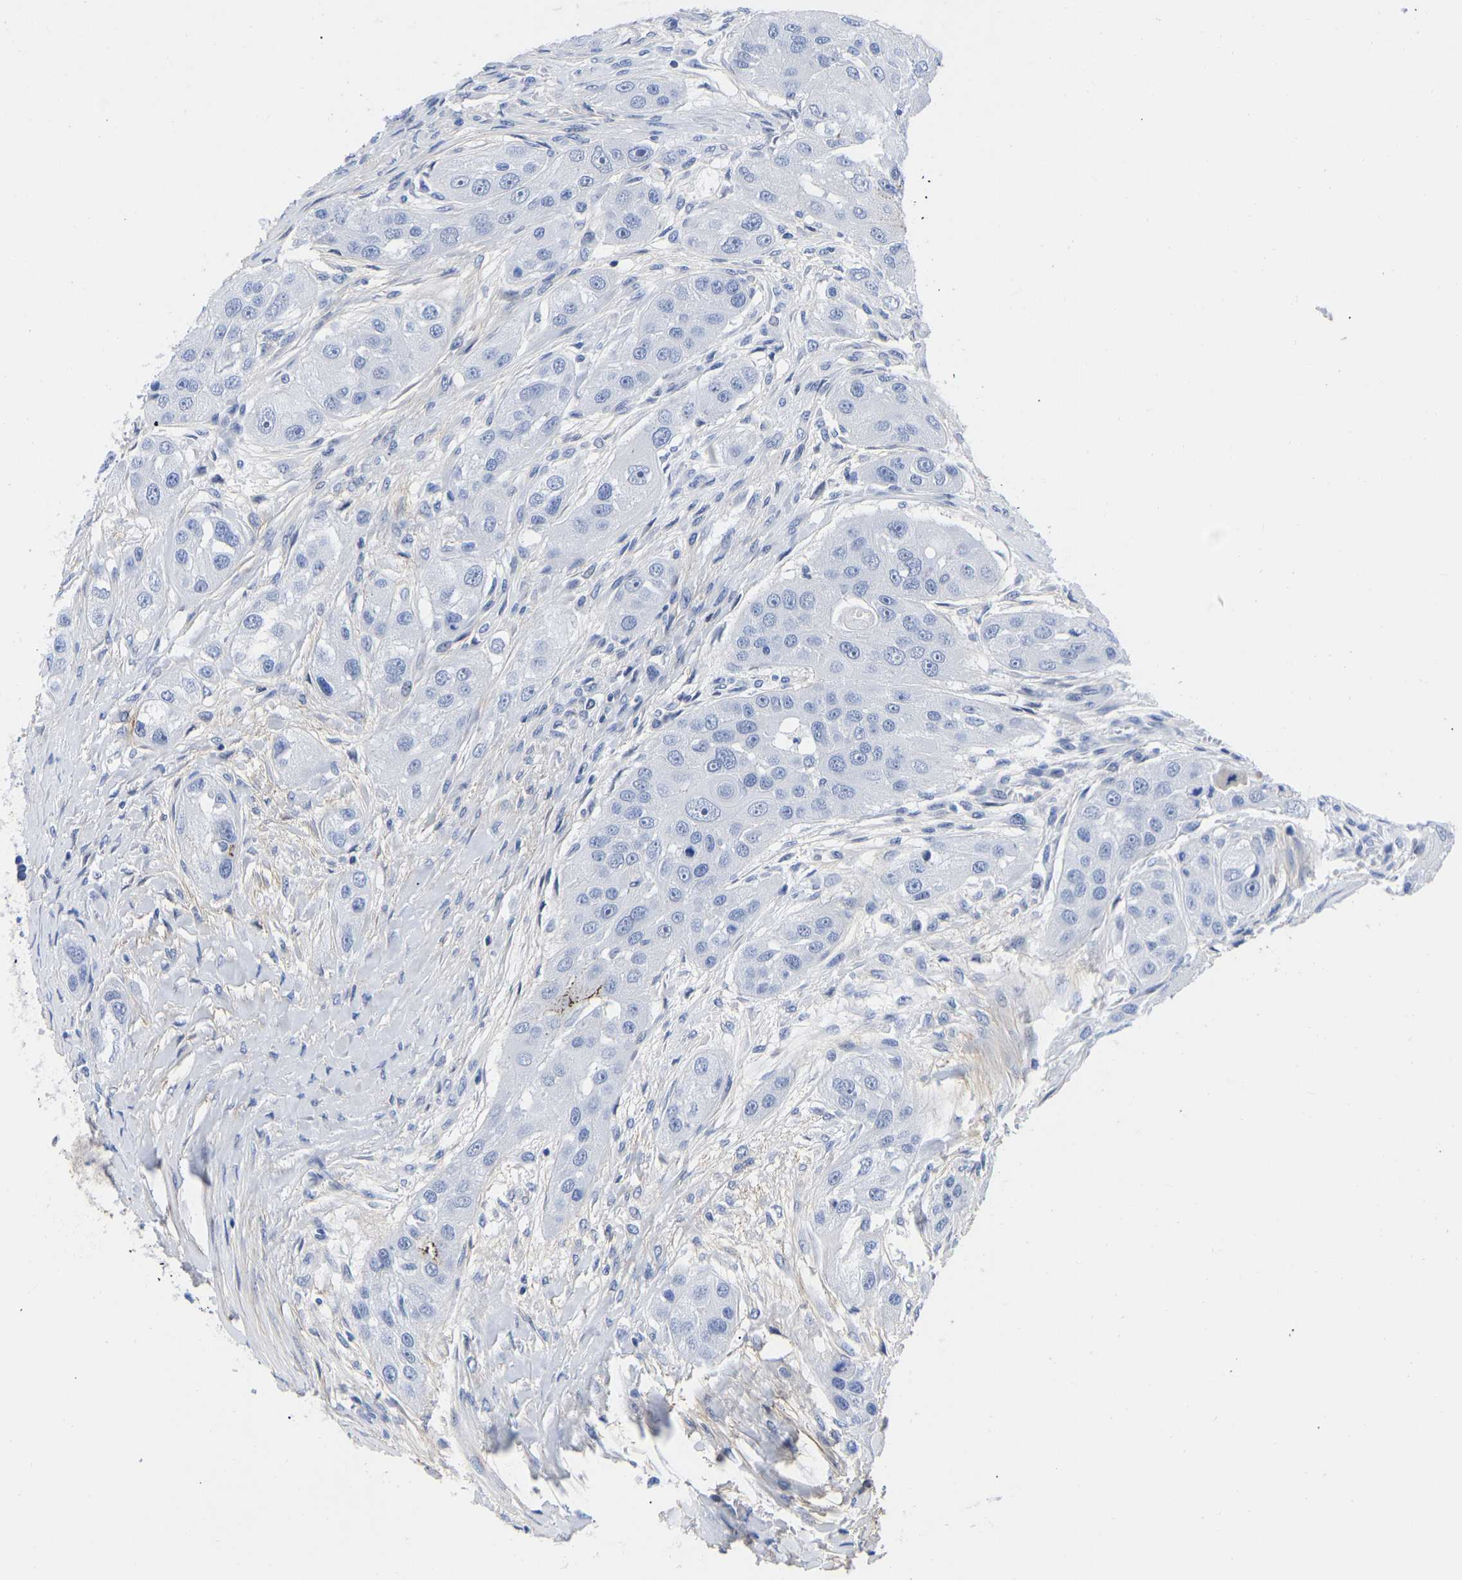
{"staining": {"intensity": "negative", "quantity": "none", "location": "none"}, "tissue": "head and neck cancer", "cell_type": "Tumor cells", "image_type": "cancer", "snomed": [{"axis": "morphology", "description": "Normal tissue, NOS"}, {"axis": "morphology", "description": "Squamous cell carcinoma, NOS"}, {"axis": "topography", "description": "Skeletal muscle"}, {"axis": "topography", "description": "Head-Neck"}], "caption": "Immunohistochemical staining of human head and neck cancer exhibits no significant expression in tumor cells.", "gene": "GPA33", "patient": {"sex": "male", "age": 51}}